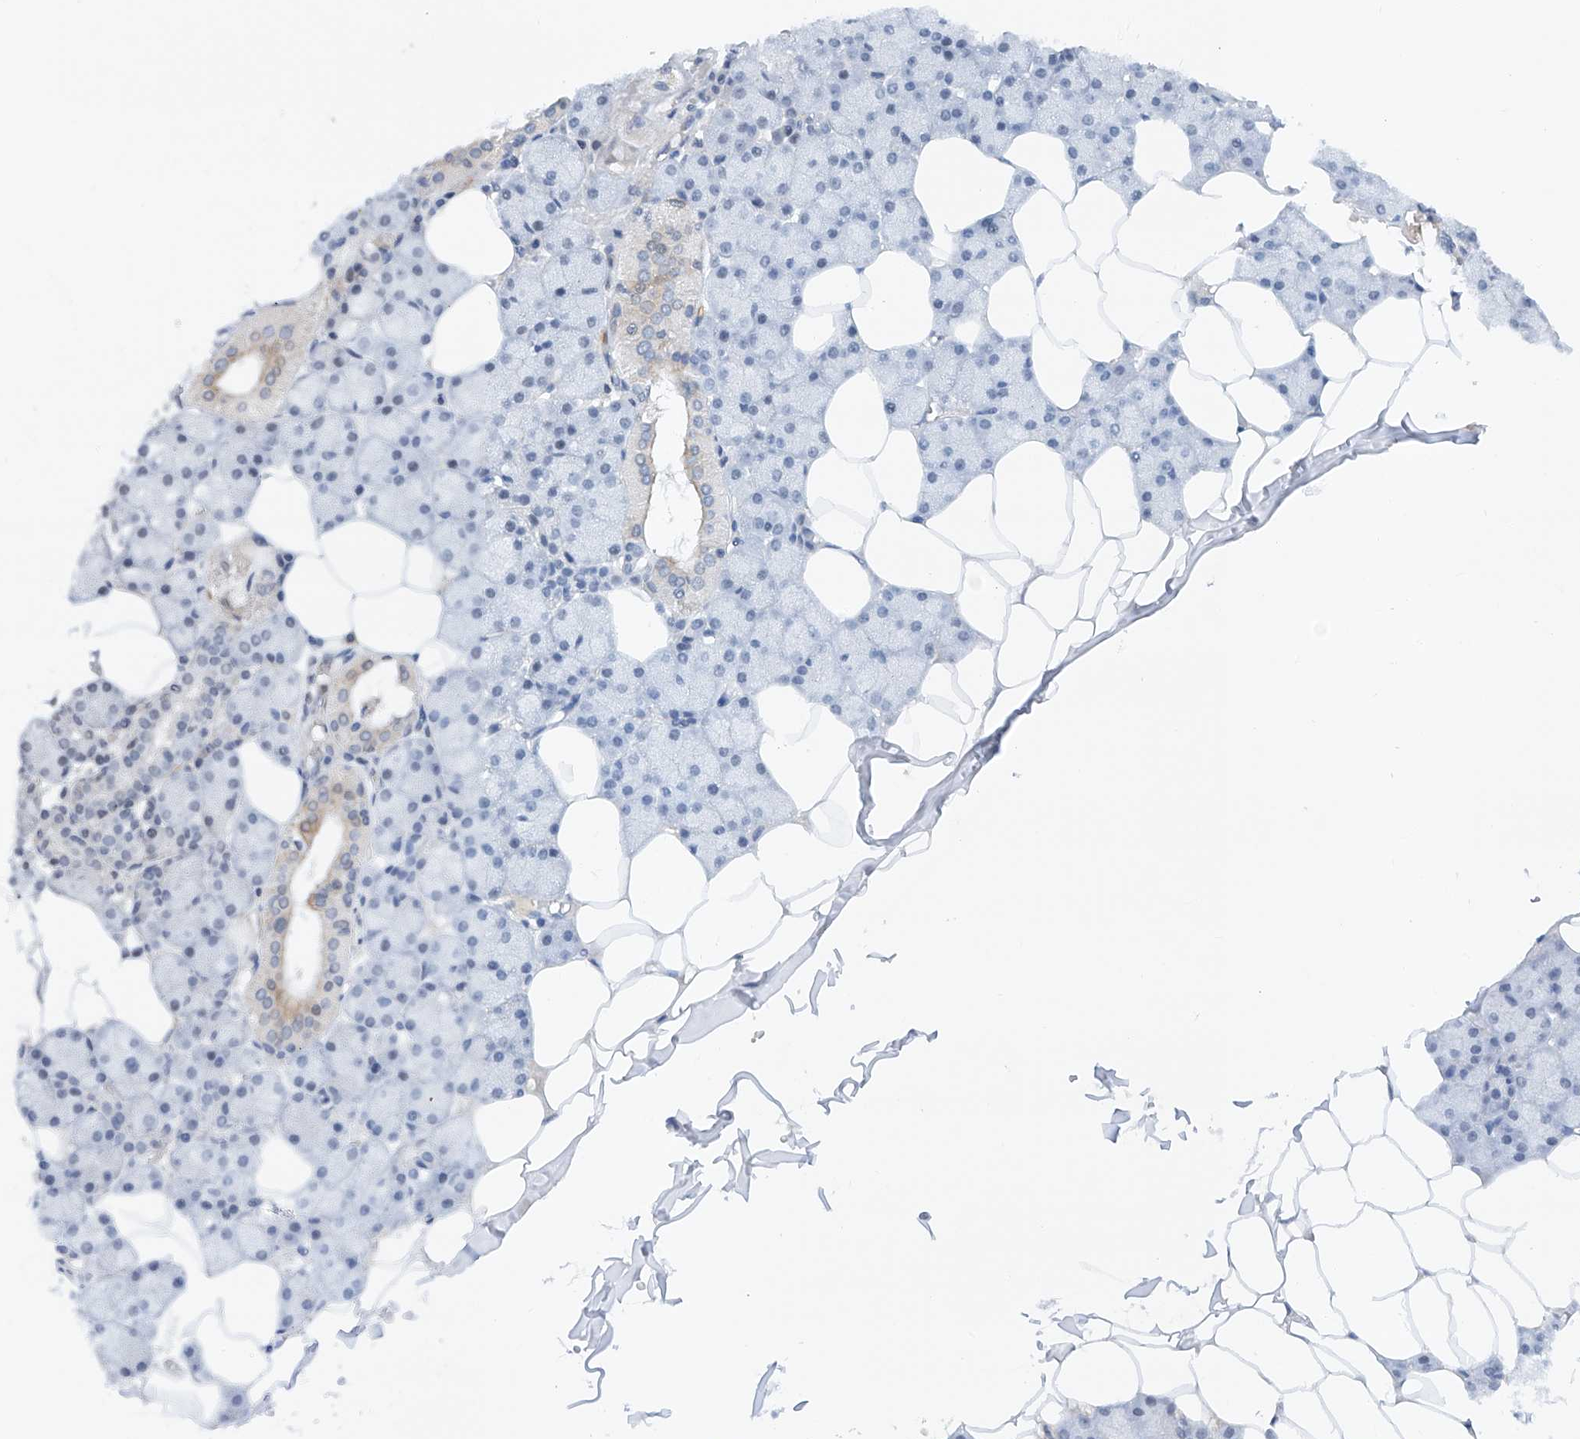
{"staining": {"intensity": "moderate", "quantity": "<25%", "location": "cytoplasmic/membranous"}, "tissue": "salivary gland", "cell_type": "Glandular cells", "image_type": "normal", "snomed": [{"axis": "morphology", "description": "Normal tissue, NOS"}, {"axis": "topography", "description": "Salivary gland"}], "caption": "A brown stain highlights moderate cytoplasmic/membranous positivity of a protein in glandular cells of benign human salivary gland.", "gene": "SNRNP200", "patient": {"sex": "male", "age": 62}}